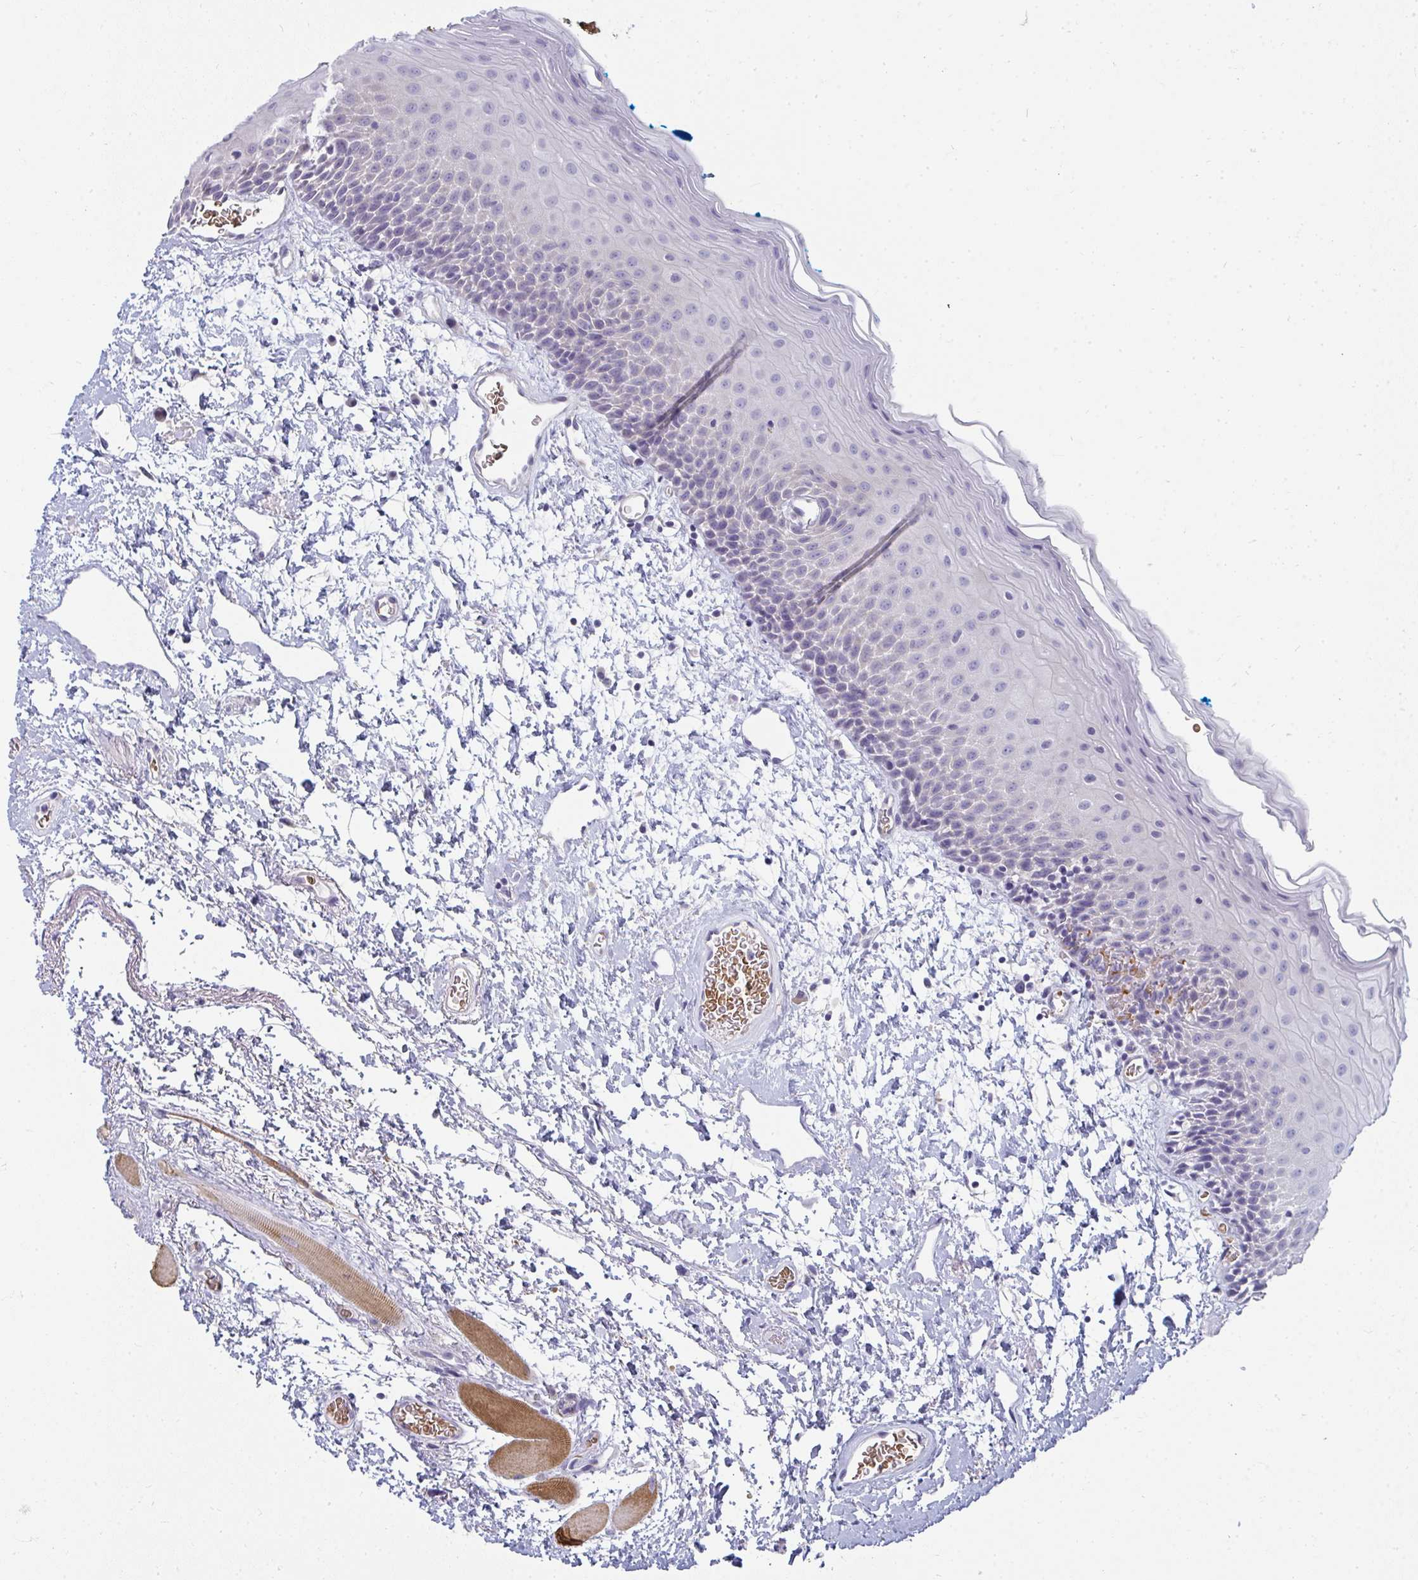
{"staining": {"intensity": "negative", "quantity": "none", "location": "none"}, "tissue": "oral mucosa", "cell_type": "Squamous epithelial cells", "image_type": "normal", "snomed": [{"axis": "morphology", "description": "Normal tissue, NOS"}, {"axis": "topography", "description": "Oral tissue"}], "caption": "Photomicrograph shows no significant protein positivity in squamous epithelial cells of benign oral mucosa. (Stains: DAB (3,3'-diaminobenzidine) immunohistochemistry with hematoxylin counter stain, Microscopy: brightfield microscopy at high magnification).", "gene": "SHB", "patient": {"sex": "female", "age": 82}}